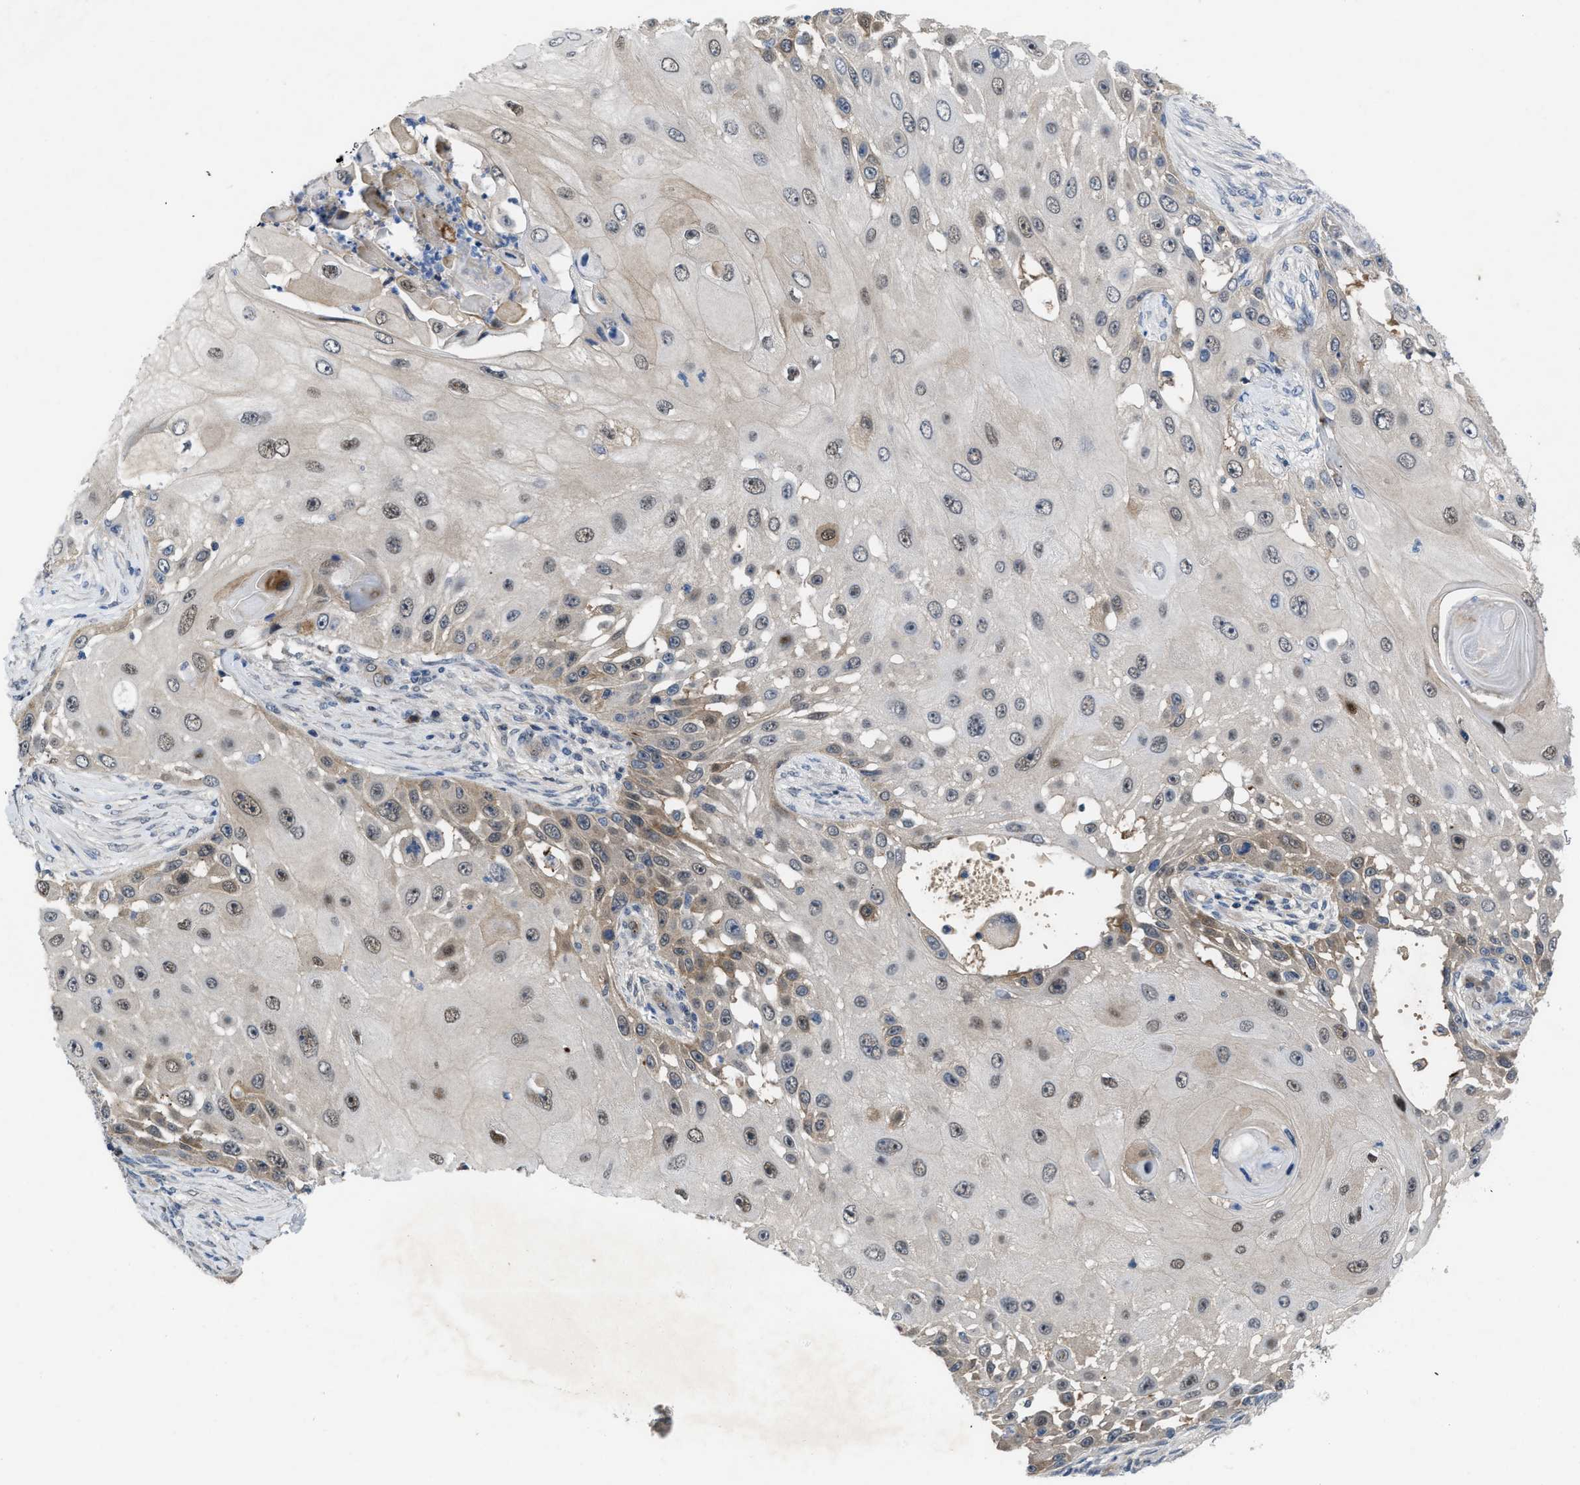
{"staining": {"intensity": "moderate", "quantity": "<25%", "location": "cytoplasmic/membranous"}, "tissue": "skin cancer", "cell_type": "Tumor cells", "image_type": "cancer", "snomed": [{"axis": "morphology", "description": "Squamous cell carcinoma, NOS"}, {"axis": "topography", "description": "Skin"}], "caption": "IHC (DAB) staining of skin cancer displays moderate cytoplasmic/membranous protein staining in approximately <25% of tumor cells.", "gene": "IL17RE", "patient": {"sex": "female", "age": 44}}